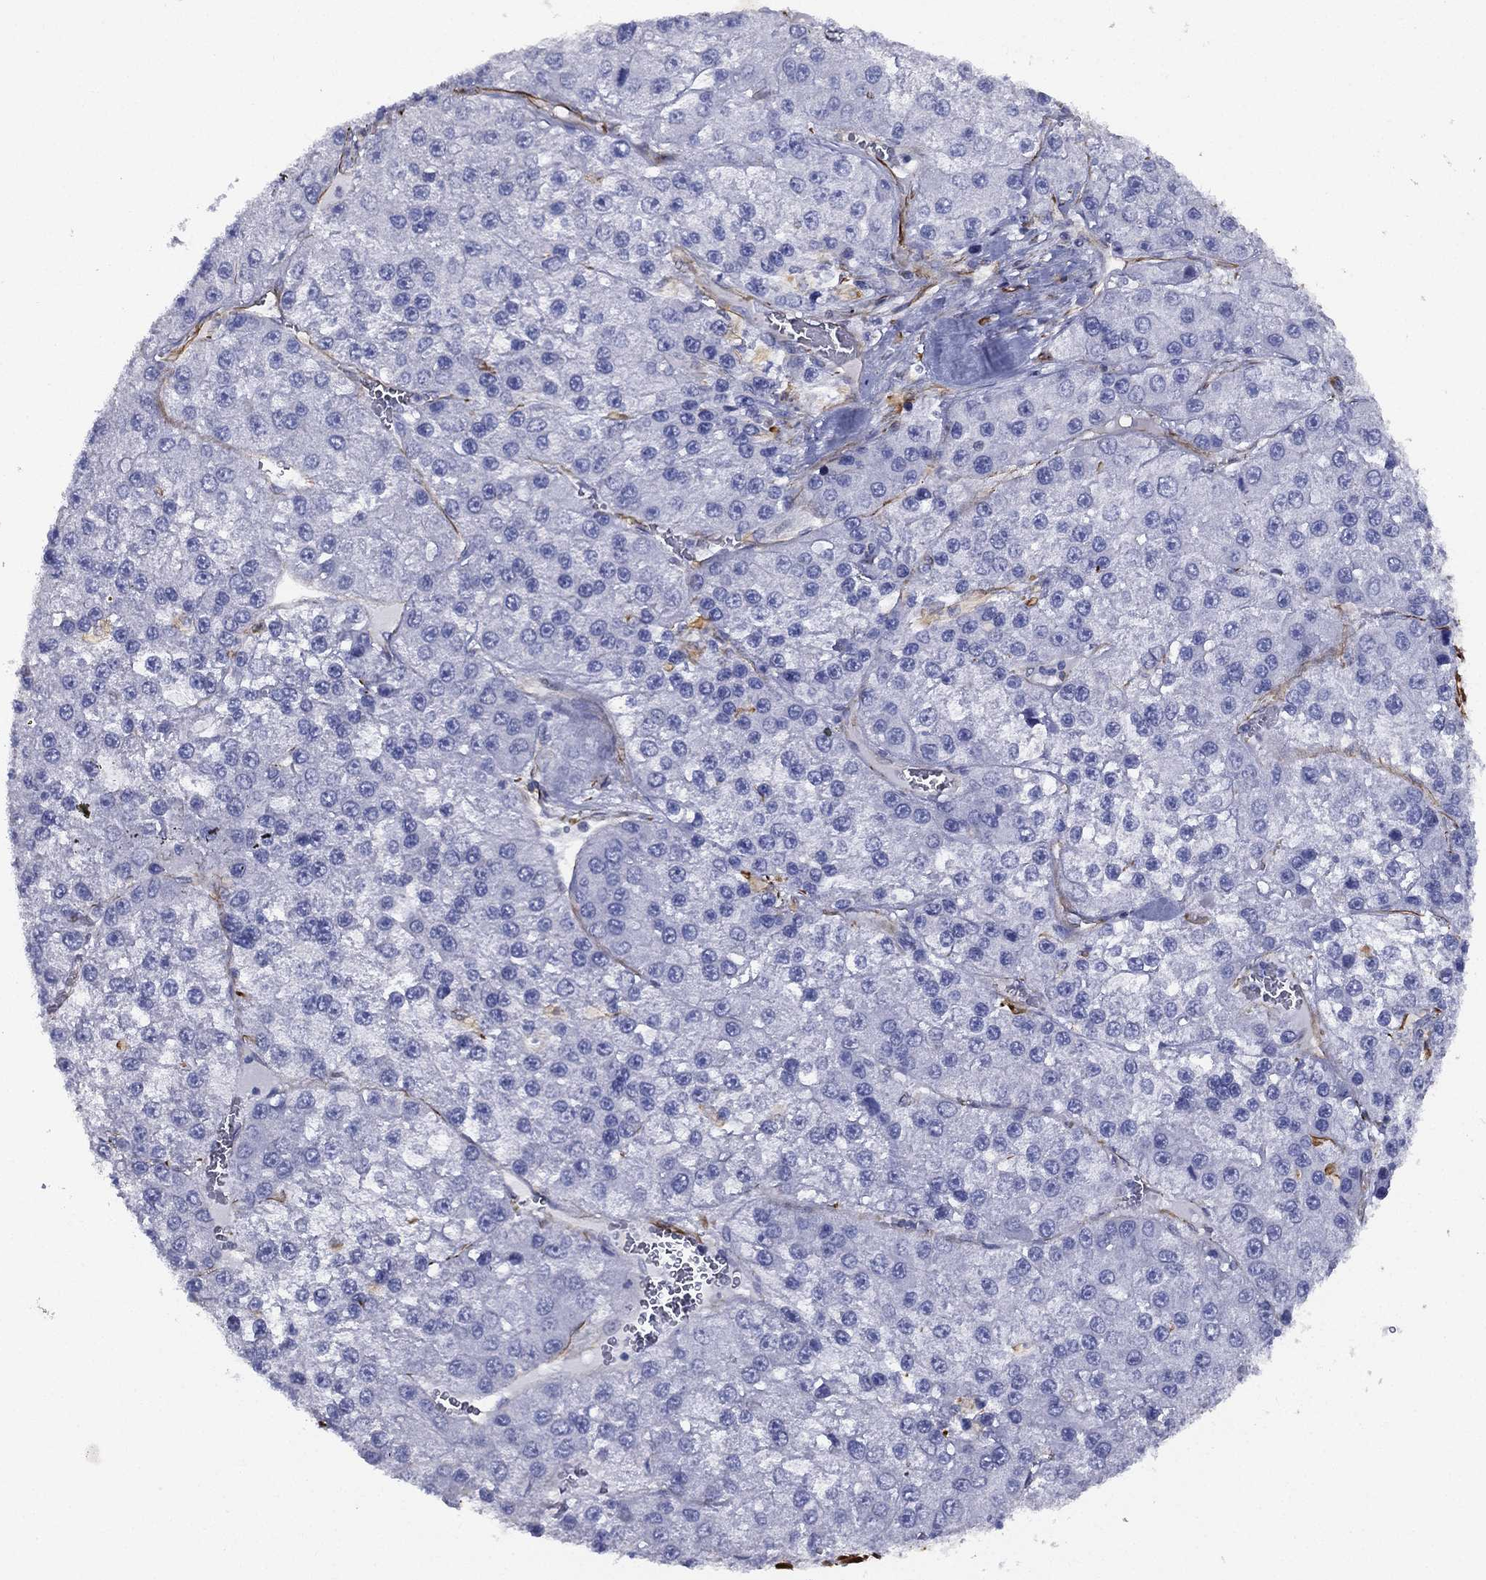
{"staining": {"intensity": "negative", "quantity": "none", "location": "none"}, "tissue": "liver cancer", "cell_type": "Tumor cells", "image_type": "cancer", "snomed": [{"axis": "morphology", "description": "Carcinoma, Hepatocellular, NOS"}, {"axis": "topography", "description": "Liver"}], "caption": "Tumor cells are negative for brown protein staining in liver hepatocellular carcinoma.", "gene": "MAS1", "patient": {"sex": "female", "age": 73}}